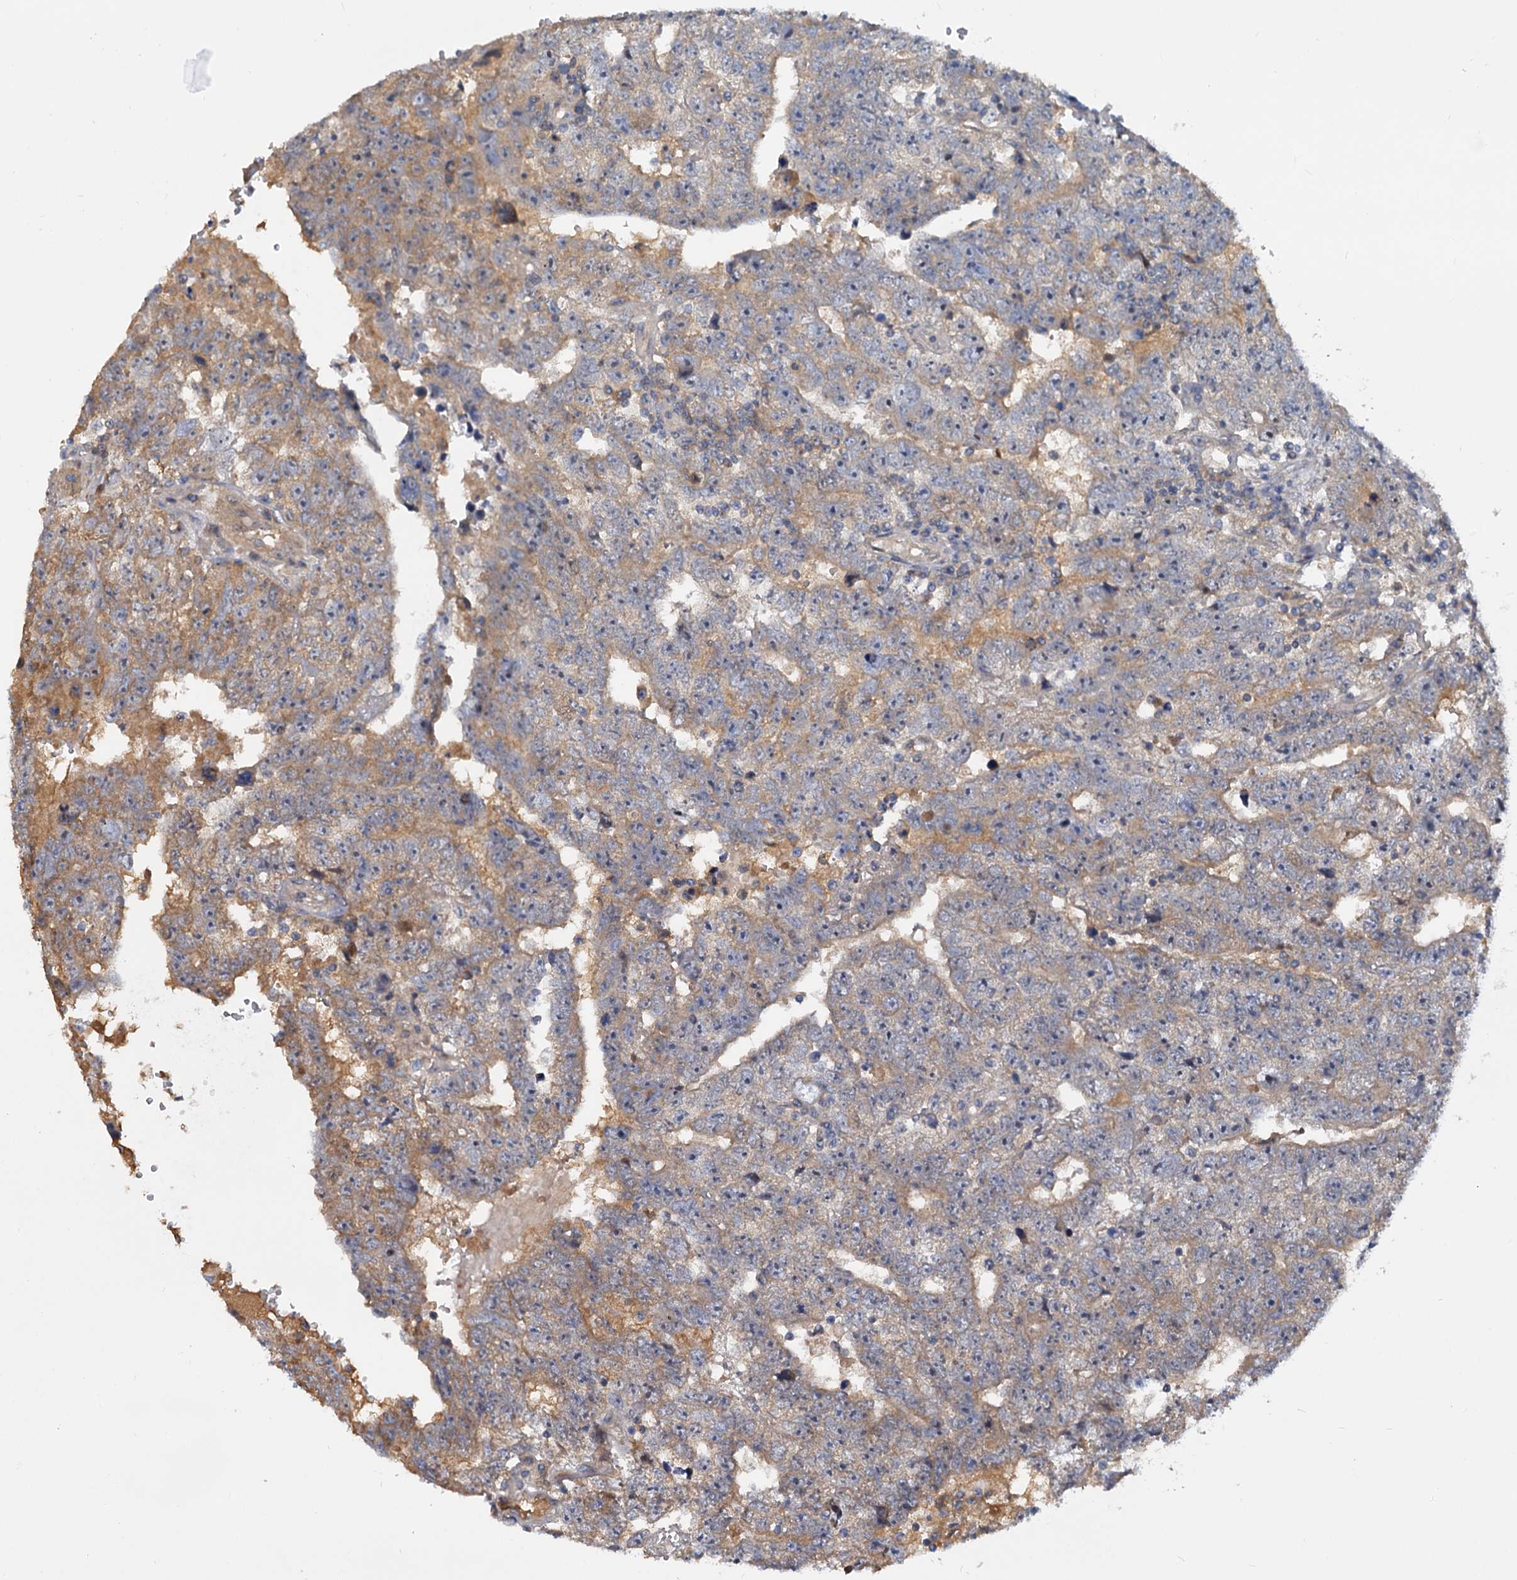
{"staining": {"intensity": "weak", "quantity": "<25%", "location": "cytoplasmic/membranous"}, "tissue": "testis cancer", "cell_type": "Tumor cells", "image_type": "cancer", "snomed": [{"axis": "morphology", "description": "Carcinoma, Embryonal, NOS"}, {"axis": "topography", "description": "Testis"}], "caption": "High magnification brightfield microscopy of embryonal carcinoma (testis) stained with DAB (3,3'-diaminobenzidine) (brown) and counterstained with hematoxylin (blue): tumor cells show no significant staining.", "gene": "SNX15", "patient": {"sex": "male", "age": 25}}